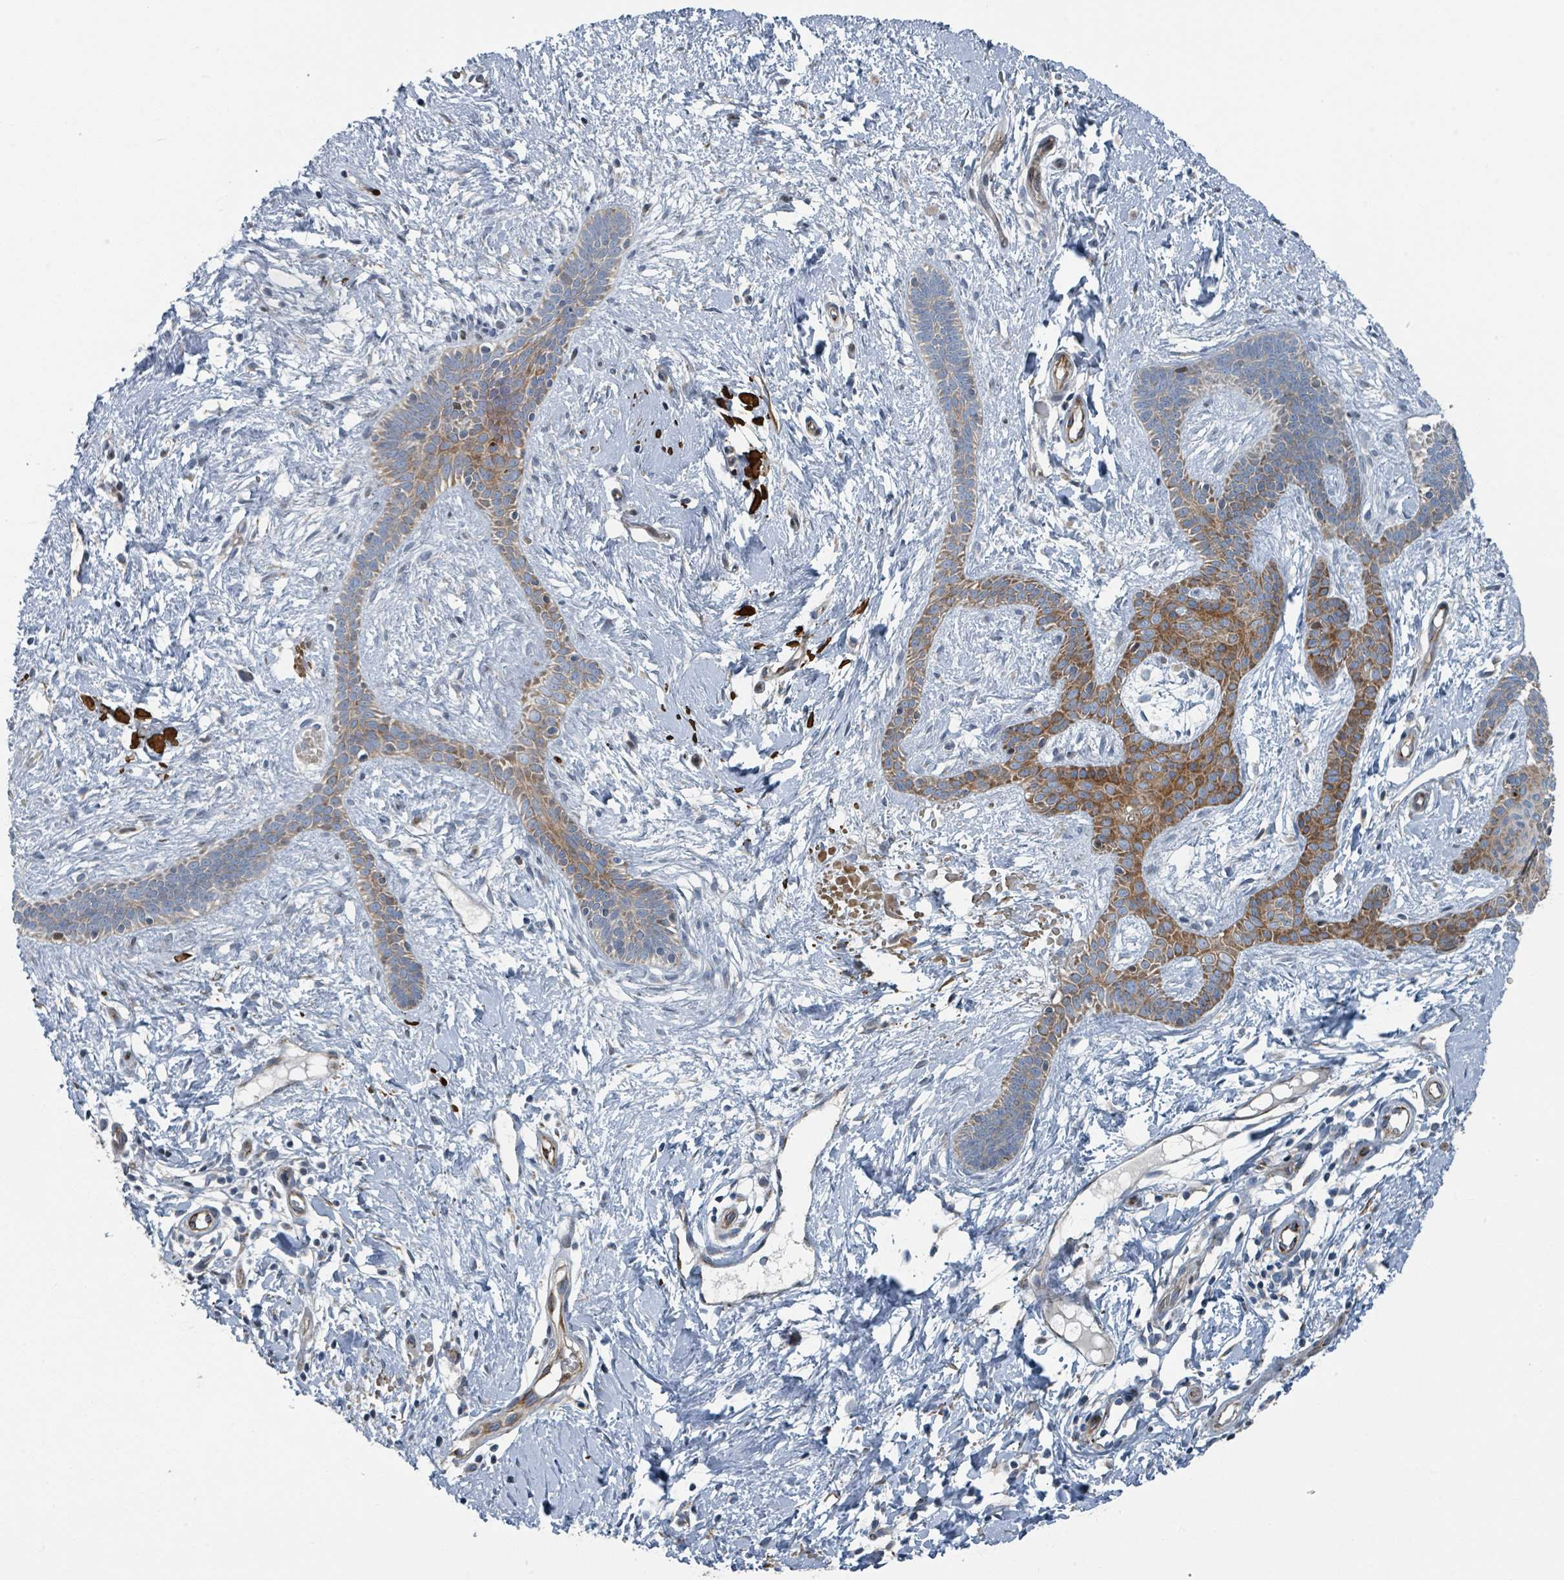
{"staining": {"intensity": "moderate", "quantity": "25%-75%", "location": "cytoplasmic/membranous"}, "tissue": "skin cancer", "cell_type": "Tumor cells", "image_type": "cancer", "snomed": [{"axis": "morphology", "description": "Basal cell carcinoma"}, {"axis": "topography", "description": "Skin"}], "caption": "Protein staining of skin cancer tissue shows moderate cytoplasmic/membranous expression in about 25%-75% of tumor cells. The protein of interest is stained brown, and the nuclei are stained in blue (DAB (3,3'-diaminobenzidine) IHC with brightfield microscopy, high magnification).", "gene": "DIPK2A", "patient": {"sex": "male", "age": 78}}